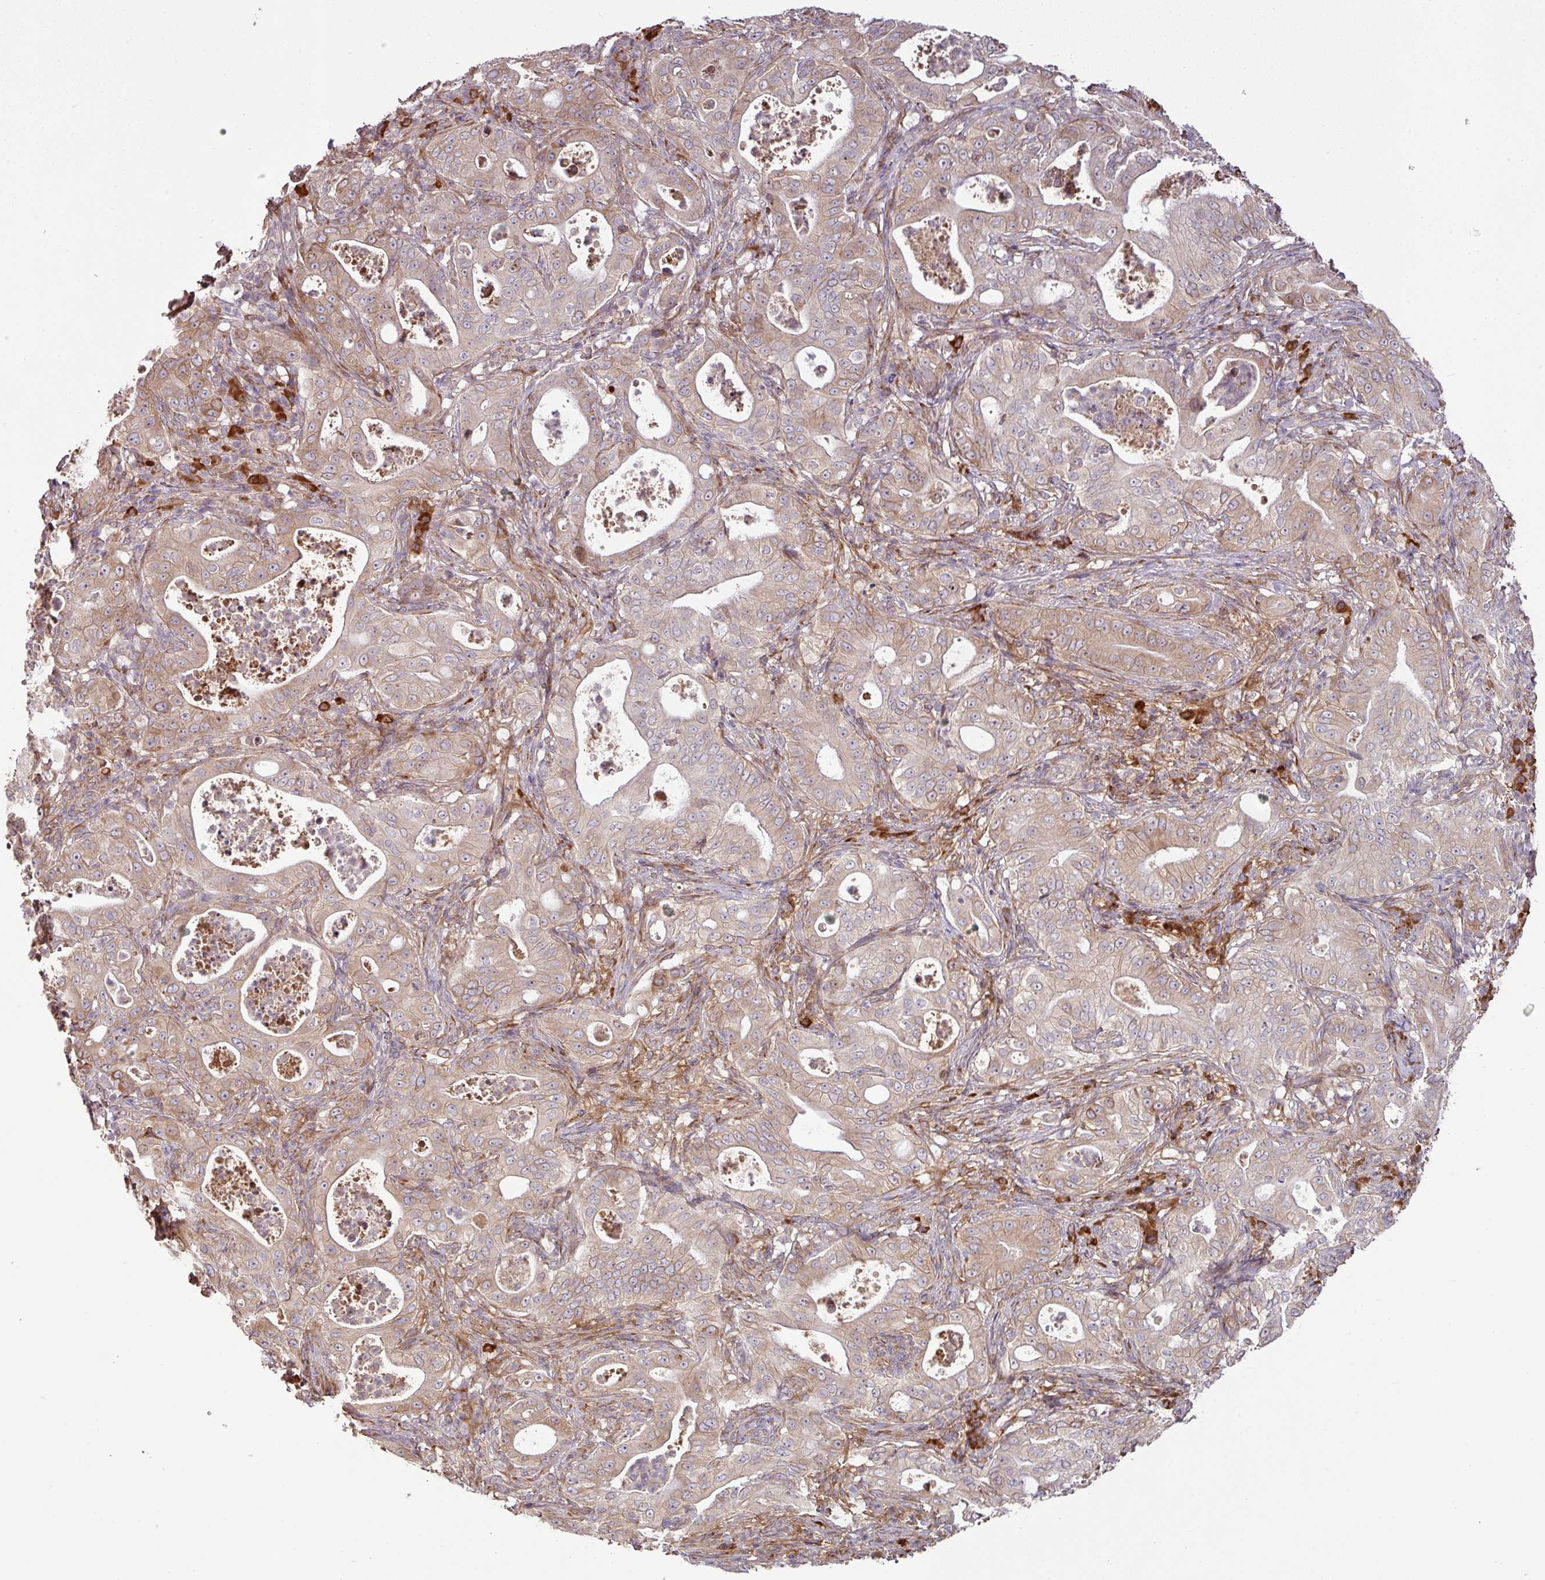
{"staining": {"intensity": "moderate", "quantity": ">75%", "location": "cytoplasmic/membranous"}, "tissue": "pancreatic cancer", "cell_type": "Tumor cells", "image_type": "cancer", "snomed": [{"axis": "morphology", "description": "Adenocarcinoma, NOS"}, {"axis": "topography", "description": "Pancreas"}], "caption": "Immunohistochemistry histopathology image of human pancreatic cancer (adenocarcinoma) stained for a protein (brown), which reveals medium levels of moderate cytoplasmic/membranous staining in approximately >75% of tumor cells.", "gene": "GALP", "patient": {"sex": "male", "age": 71}}